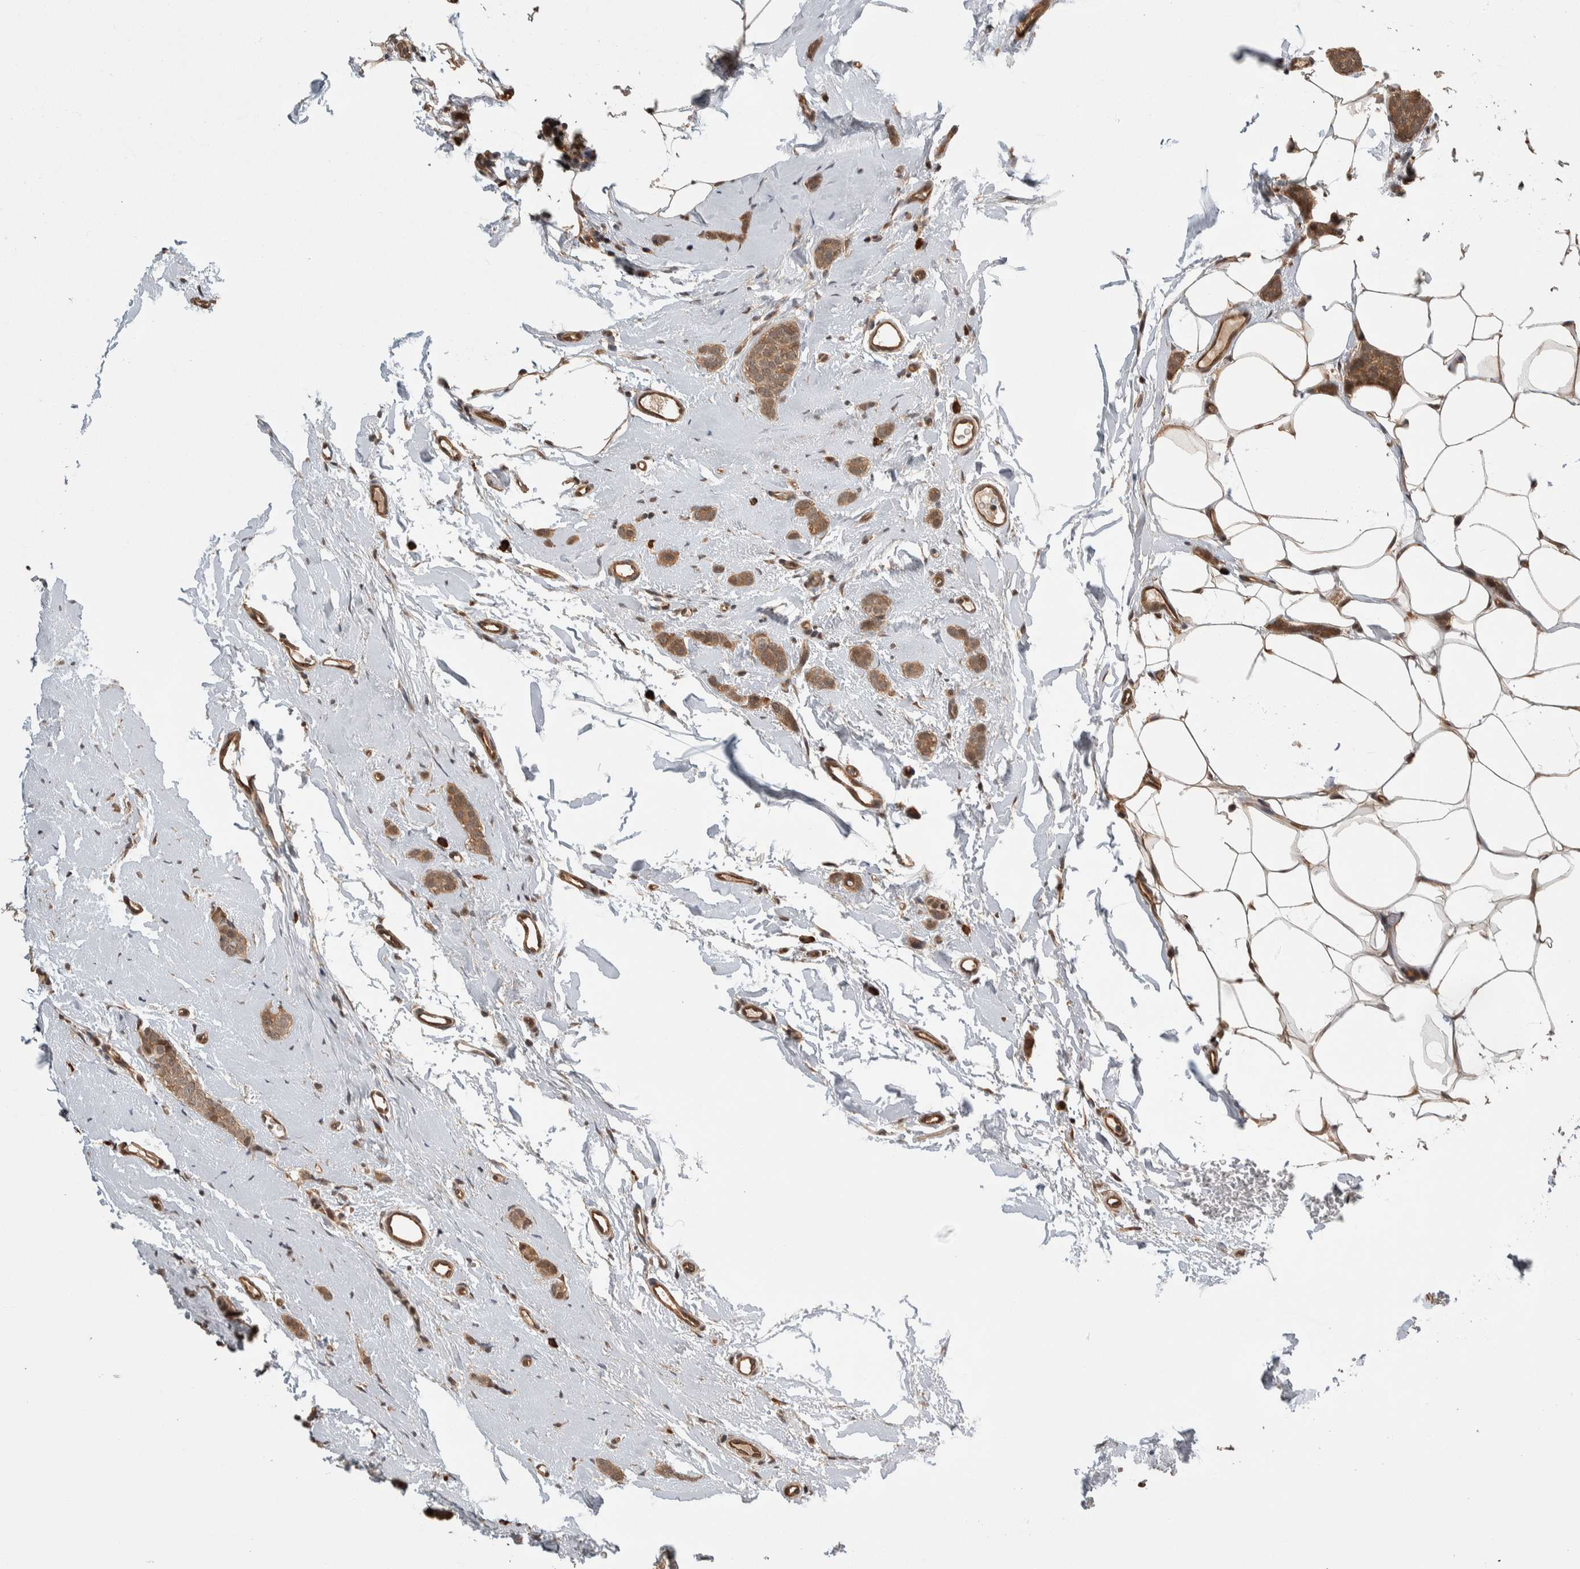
{"staining": {"intensity": "moderate", "quantity": ">75%", "location": "cytoplasmic/membranous"}, "tissue": "breast cancer", "cell_type": "Tumor cells", "image_type": "cancer", "snomed": [{"axis": "morphology", "description": "Lobular carcinoma"}, {"axis": "topography", "description": "Skin"}, {"axis": "topography", "description": "Breast"}], "caption": "IHC micrograph of neoplastic tissue: human lobular carcinoma (breast) stained using IHC shows medium levels of moderate protein expression localized specifically in the cytoplasmic/membranous of tumor cells, appearing as a cytoplasmic/membranous brown color.", "gene": "ZNF592", "patient": {"sex": "female", "age": 46}}